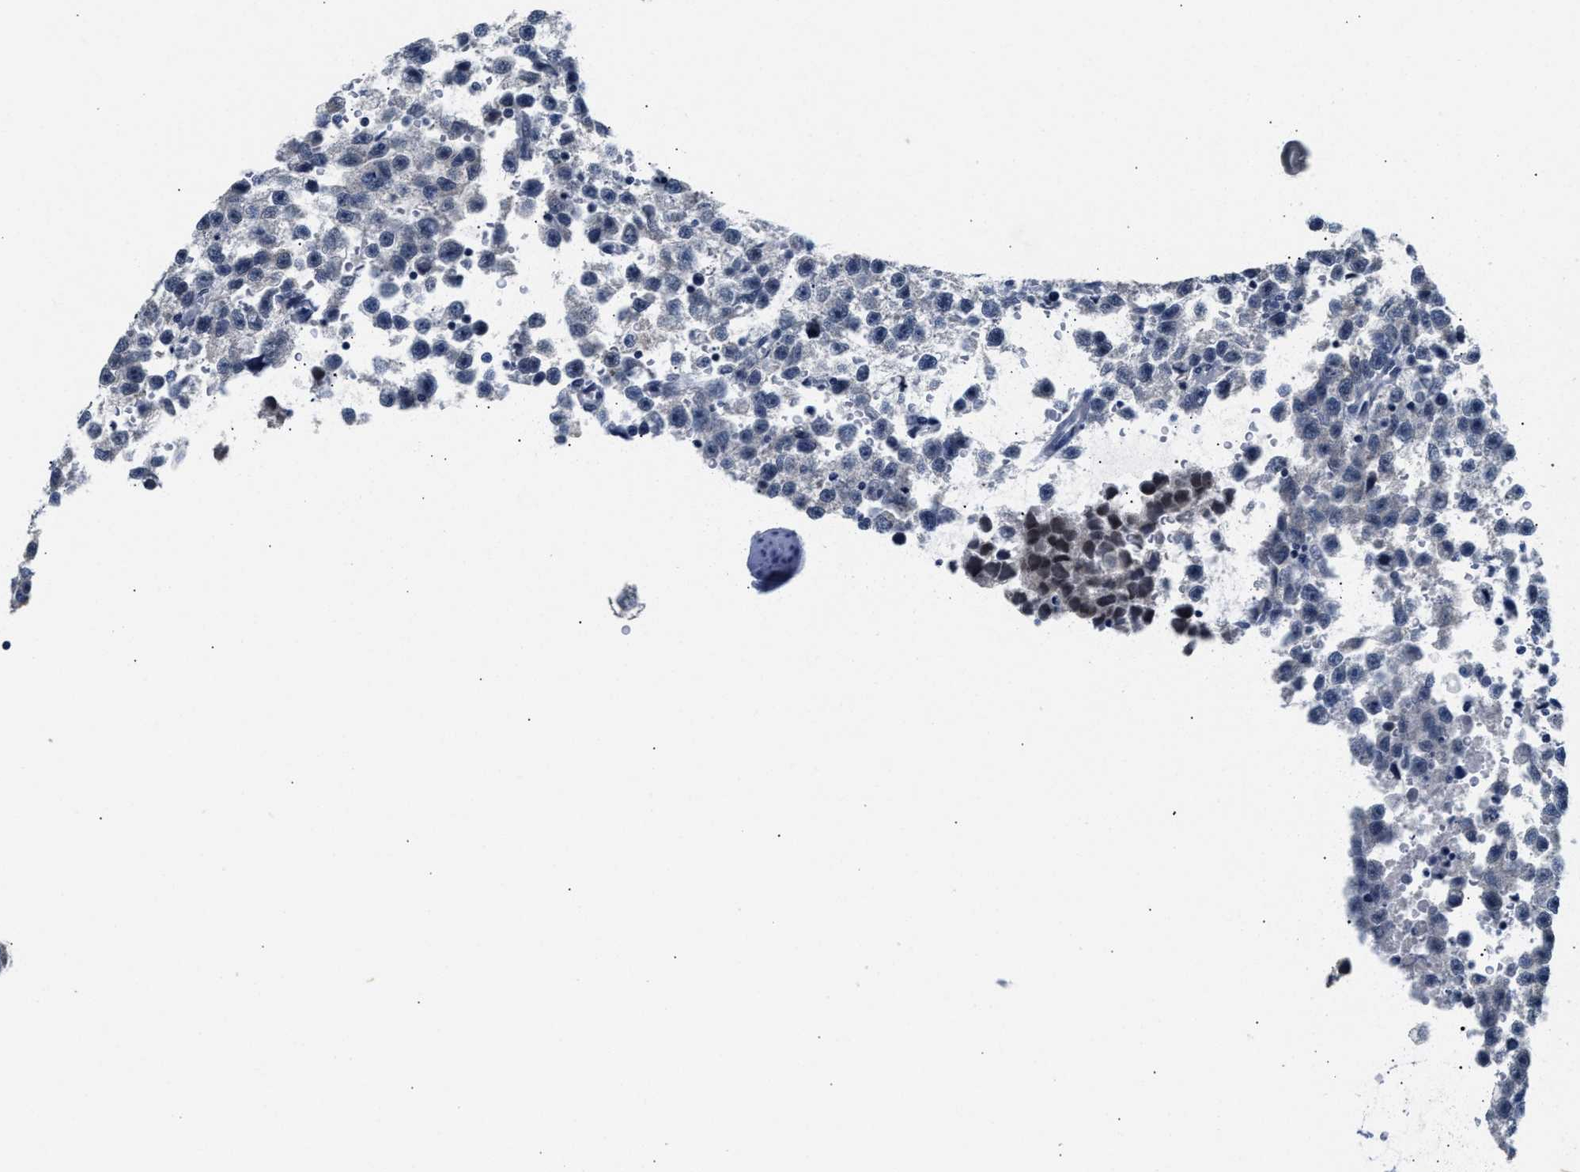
{"staining": {"intensity": "negative", "quantity": "none", "location": "none"}, "tissue": "testis cancer", "cell_type": "Tumor cells", "image_type": "cancer", "snomed": [{"axis": "morphology", "description": "Seminoma, NOS"}, {"axis": "topography", "description": "Testis"}], "caption": "Human seminoma (testis) stained for a protein using immunohistochemistry (IHC) shows no staining in tumor cells.", "gene": "PPM1H", "patient": {"sex": "male", "age": 33}}